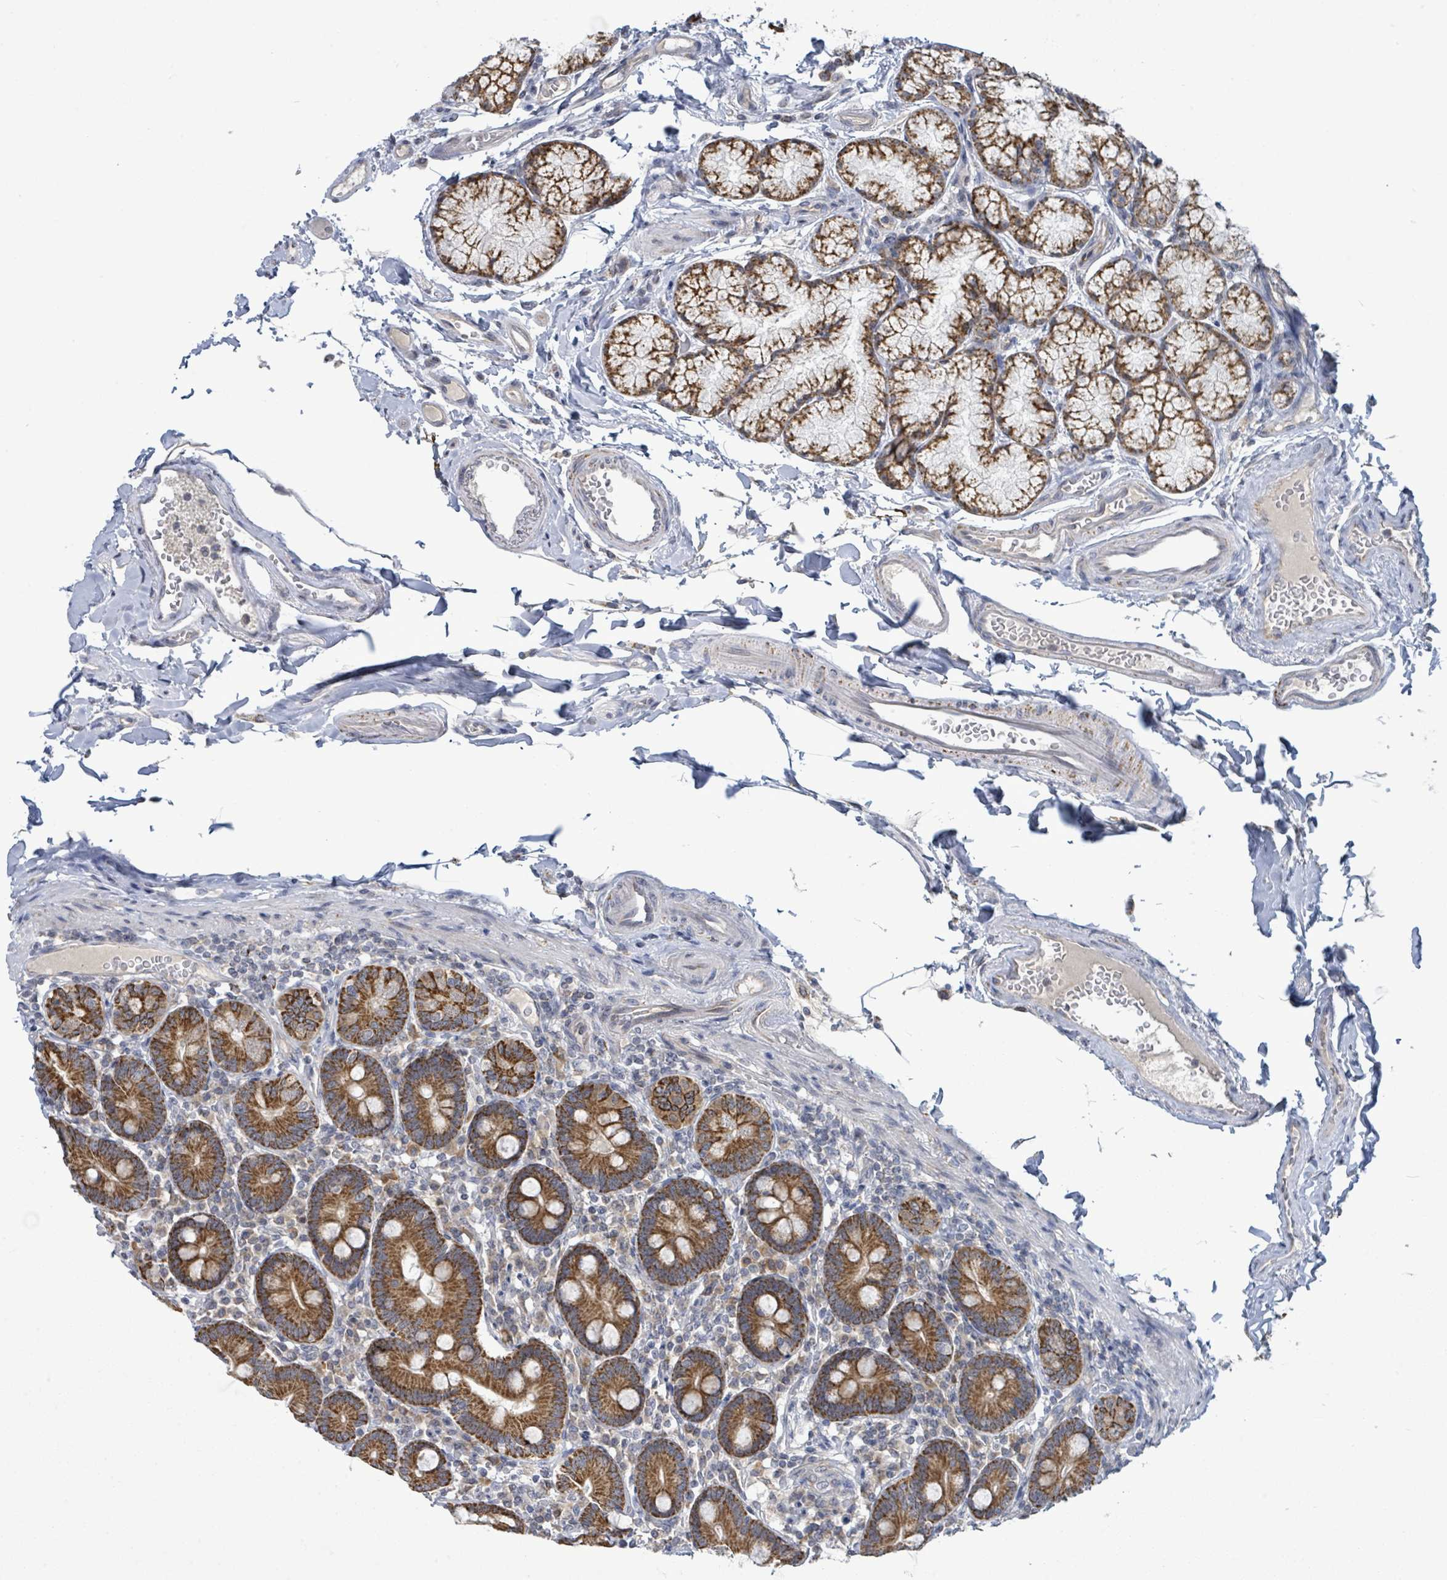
{"staining": {"intensity": "strong", "quantity": ">75%", "location": "cytoplasmic/membranous"}, "tissue": "duodenum", "cell_type": "Glandular cells", "image_type": "normal", "snomed": [{"axis": "morphology", "description": "Normal tissue, NOS"}, {"axis": "topography", "description": "Duodenum"}], "caption": "Immunohistochemical staining of unremarkable duodenum shows >75% levels of strong cytoplasmic/membranous protein staining in about >75% of glandular cells. (brown staining indicates protein expression, while blue staining denotes nuclei).", "gene": "COQ10B", "patient": {"sex": "female", "age": 67}}